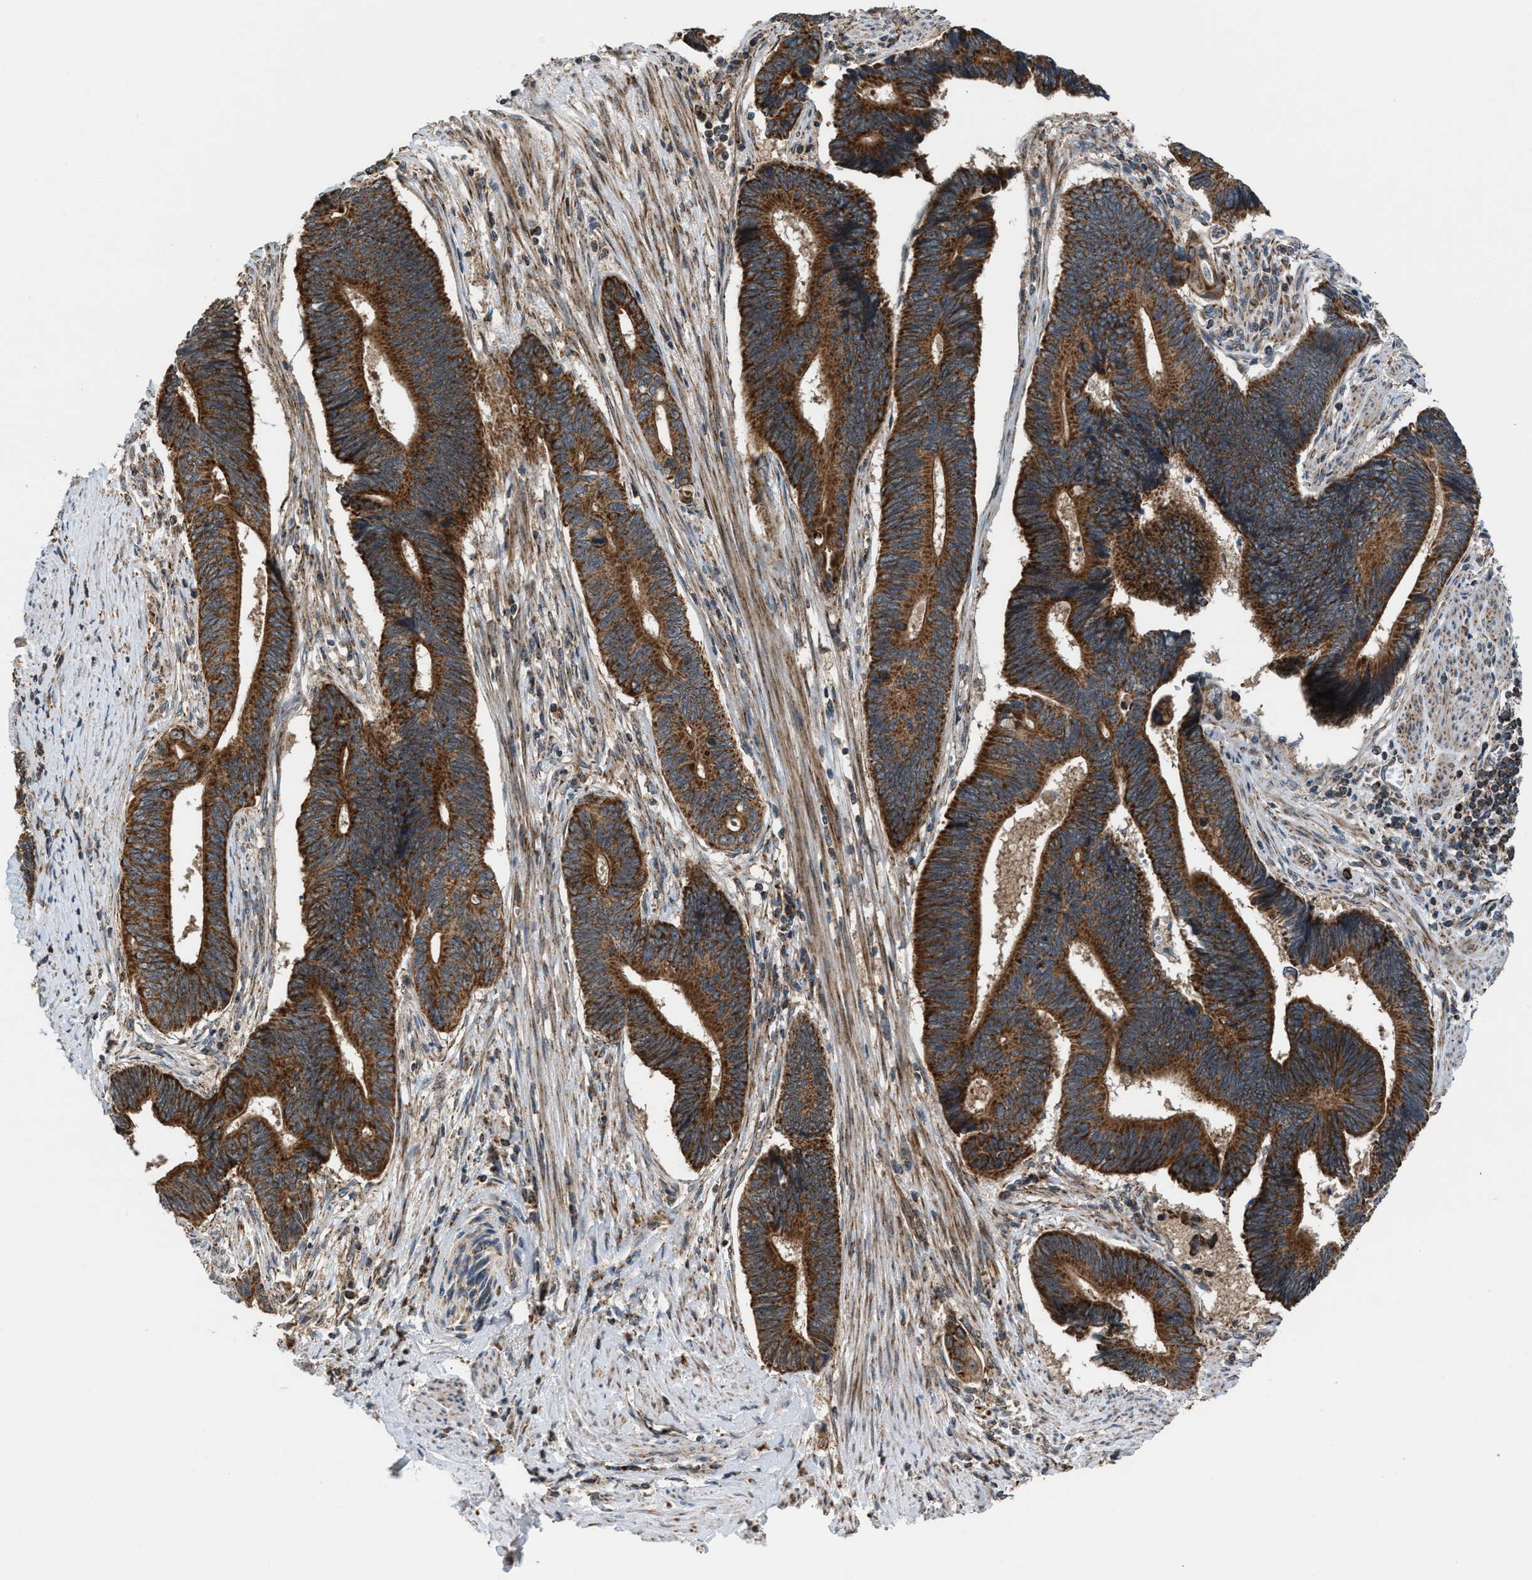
{"staining": {"intensity": "strong", "quantity": ">75%", "location": "cytoplasmic/membranous"}, "tissue": "pancreatic cancer", "cell_type": "Tumor cells", "image_type": "cancer", "snomed": [{"axis": "morphology", "description": "Adenocarcinoma, NOS"}, {"axis": "topography", "description": "Pancreas"}], "caption": "This is an image of immunohistochemistry staining of pancreatic adenocarcinoma, which shows strong expression in the cytoplasmic/membranous of tumor cells.", "gene": "SGSM2", "patient": {"sex": "female", "age": 70}}